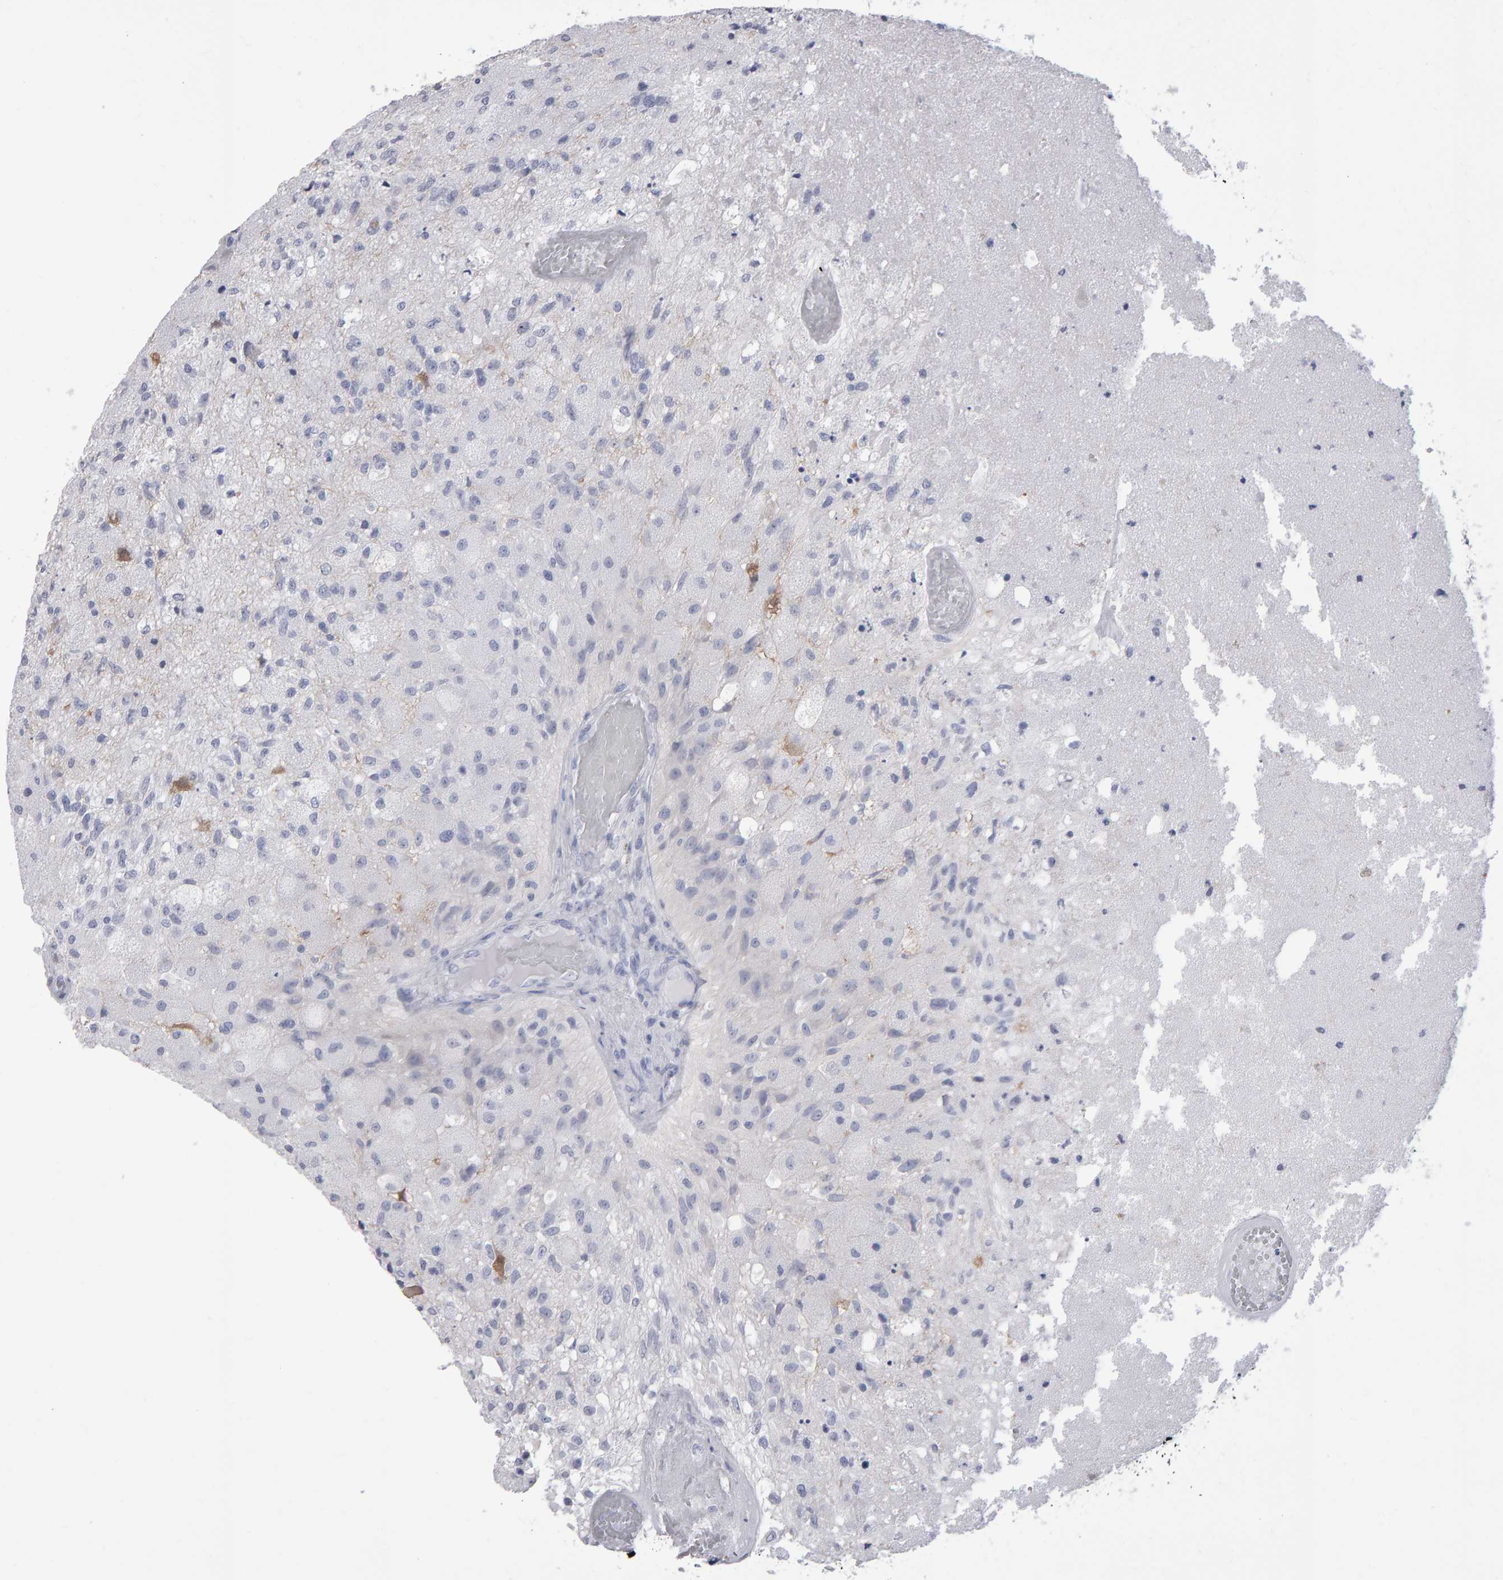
{"staining": {"intensity": "negative", "quantity": "none", "location": "none"}, "tissue": "glioma", "cell_type": "Tumor cells", "image_type": "cancer", "snomed": [{"axis": "morphology", "description": "Normal tissue, NOS"}, {"axis": "morphology", "description": "Glioma, malignant, High grade"}, {"axis": "topography", "description": "Cerebral cortex"}], "caption": "An image of human high-grade glioma (malignant) is negative for staining in tumor cells.", "gene": "NCDN", "patient": {"sex": "male", "age": 77}}